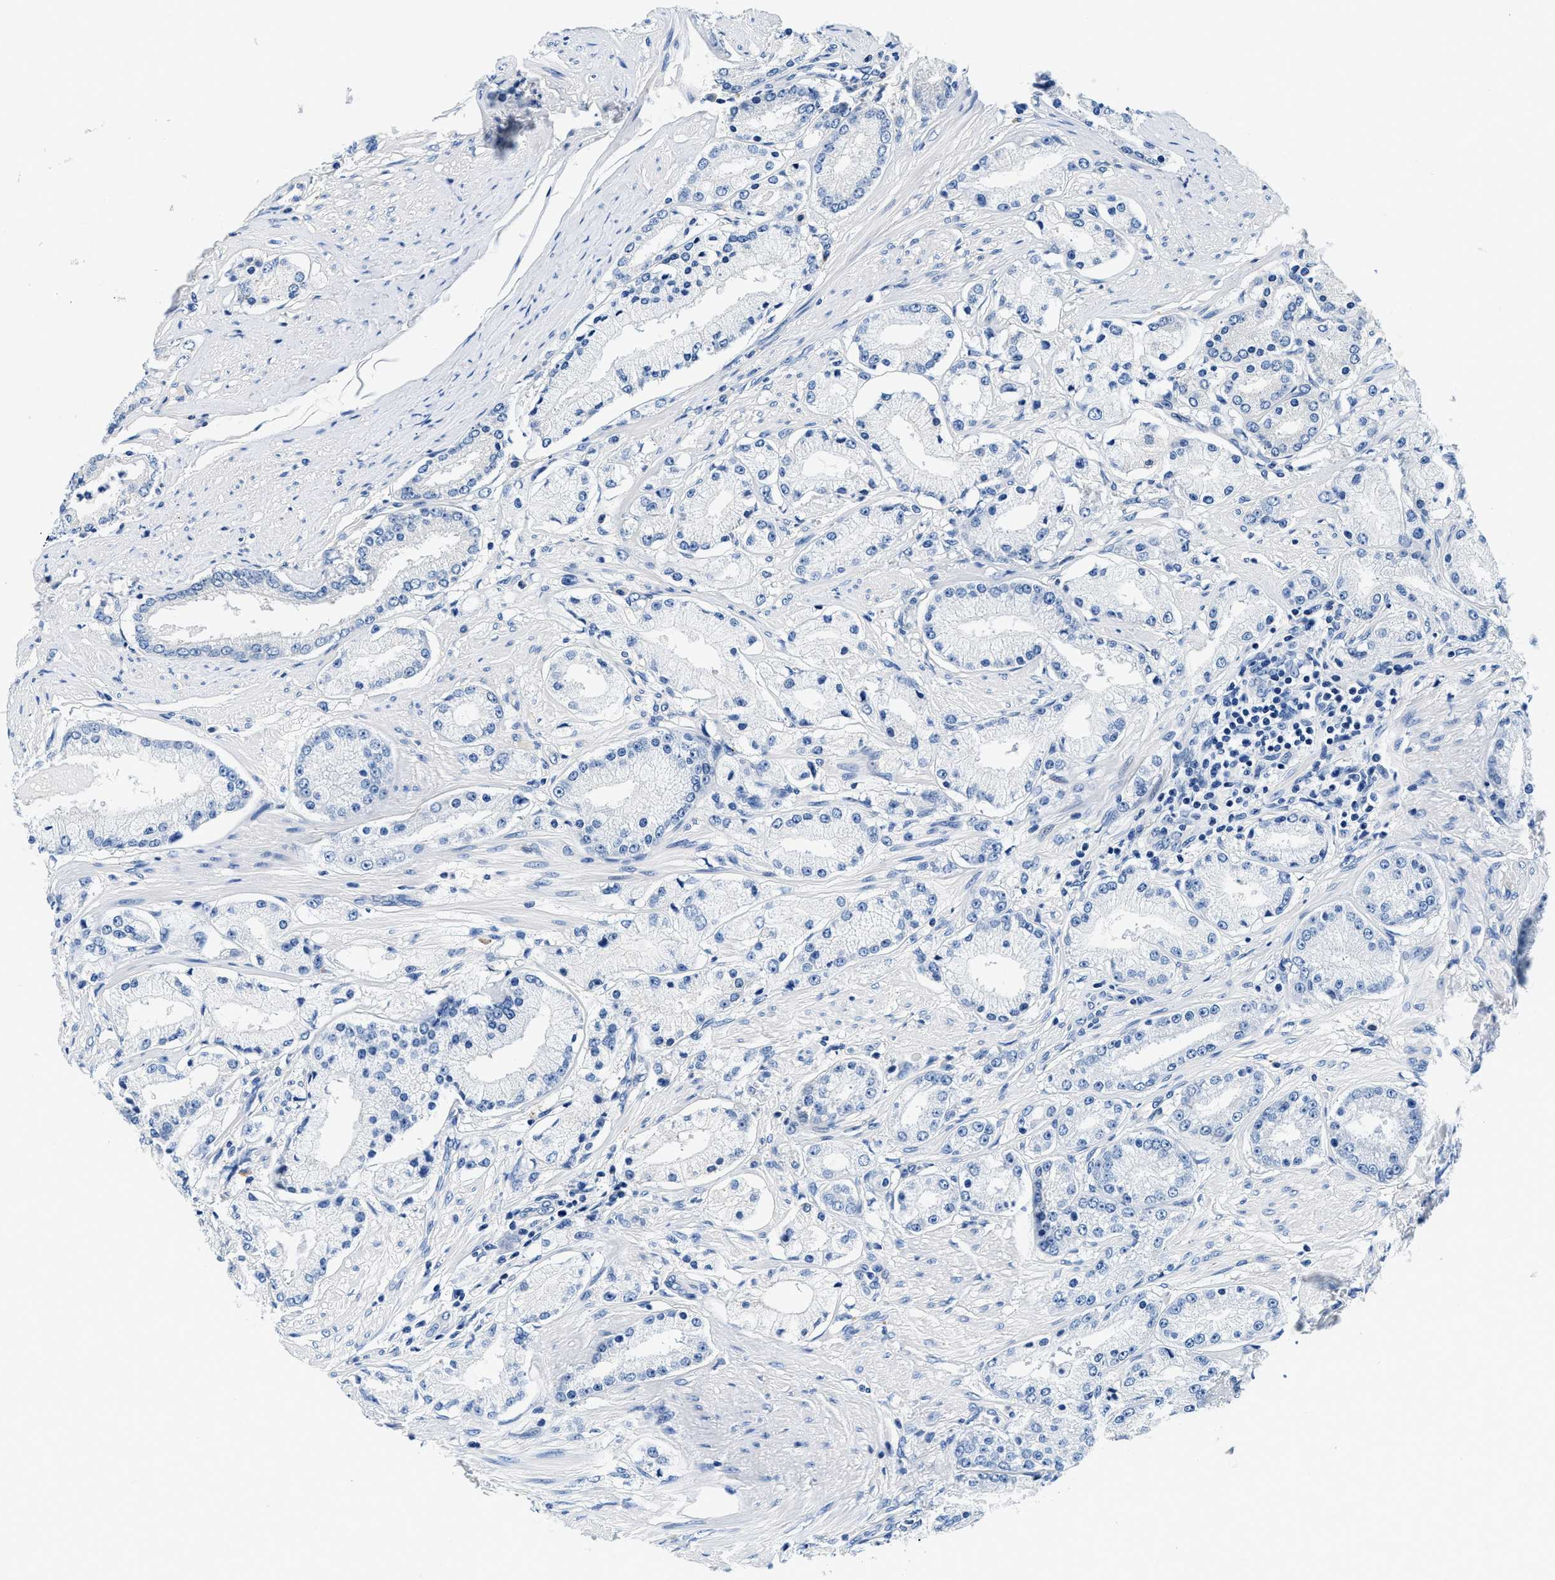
{"staining": {"intensity": "negative", "quantity": "none", "location": "none"}, "tissue": "prostate cancer", "cell_type": "Tumor cells", "image_type": "cancer", "snomed": [{"axis": "morphology", "description": "Adenocarcinoma, Low grade"}, {"axis": "topography", "description": "Prostate"}], "caption": "Human prostate adenocarcinoma (low-grade) stained for a protein using immunohistochemistry shows no positivity in tumor cells.", "gene": "ZFAND3", "patient": {"sex": "male", "age": 63}}